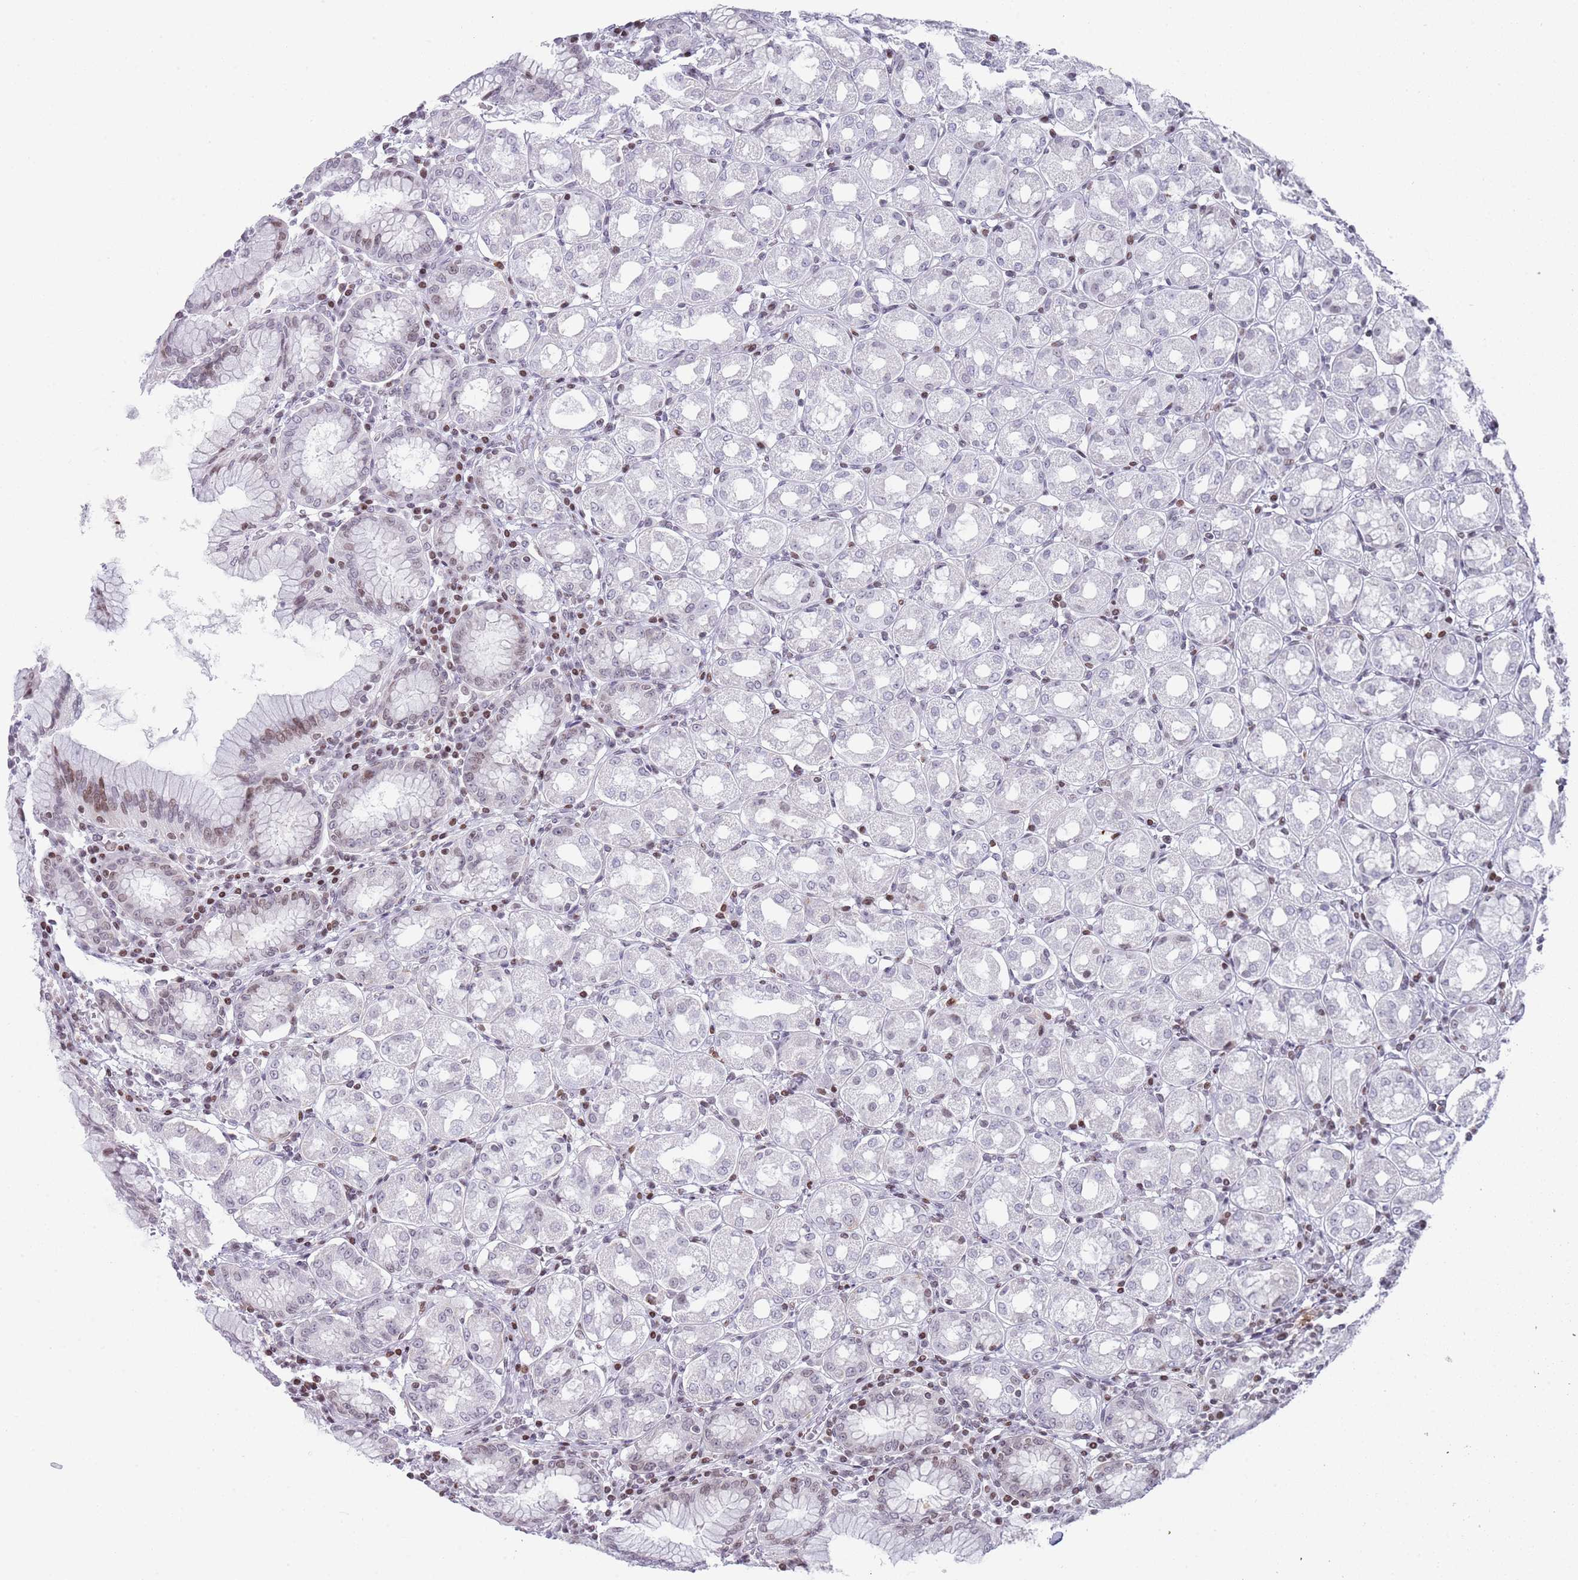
{"staining": {"intensity": "moderate", "quantity": "25%-75%", "location": "nuclear"}, "tissue": "stomach", "cell_type": "Glandular cells", "image_type": "normal", "snomed": [{"axis": "morphology", "description": "Normal tissue, NOS"}, {"axis": "topography", "description": "Stomach"}, {"axis": "topography", "description": "Stomach, lower"}], "caption": "Immunohistochemistry (IHC) photomicrograph of unremarkable stomach stained for a protein (brown), which reveals medium levels of moderate nuclear staining in about 25%-75% of glandular cells.", "gene": "ENSG00000285547", "patient": {"sex": "female", "age": 56}}